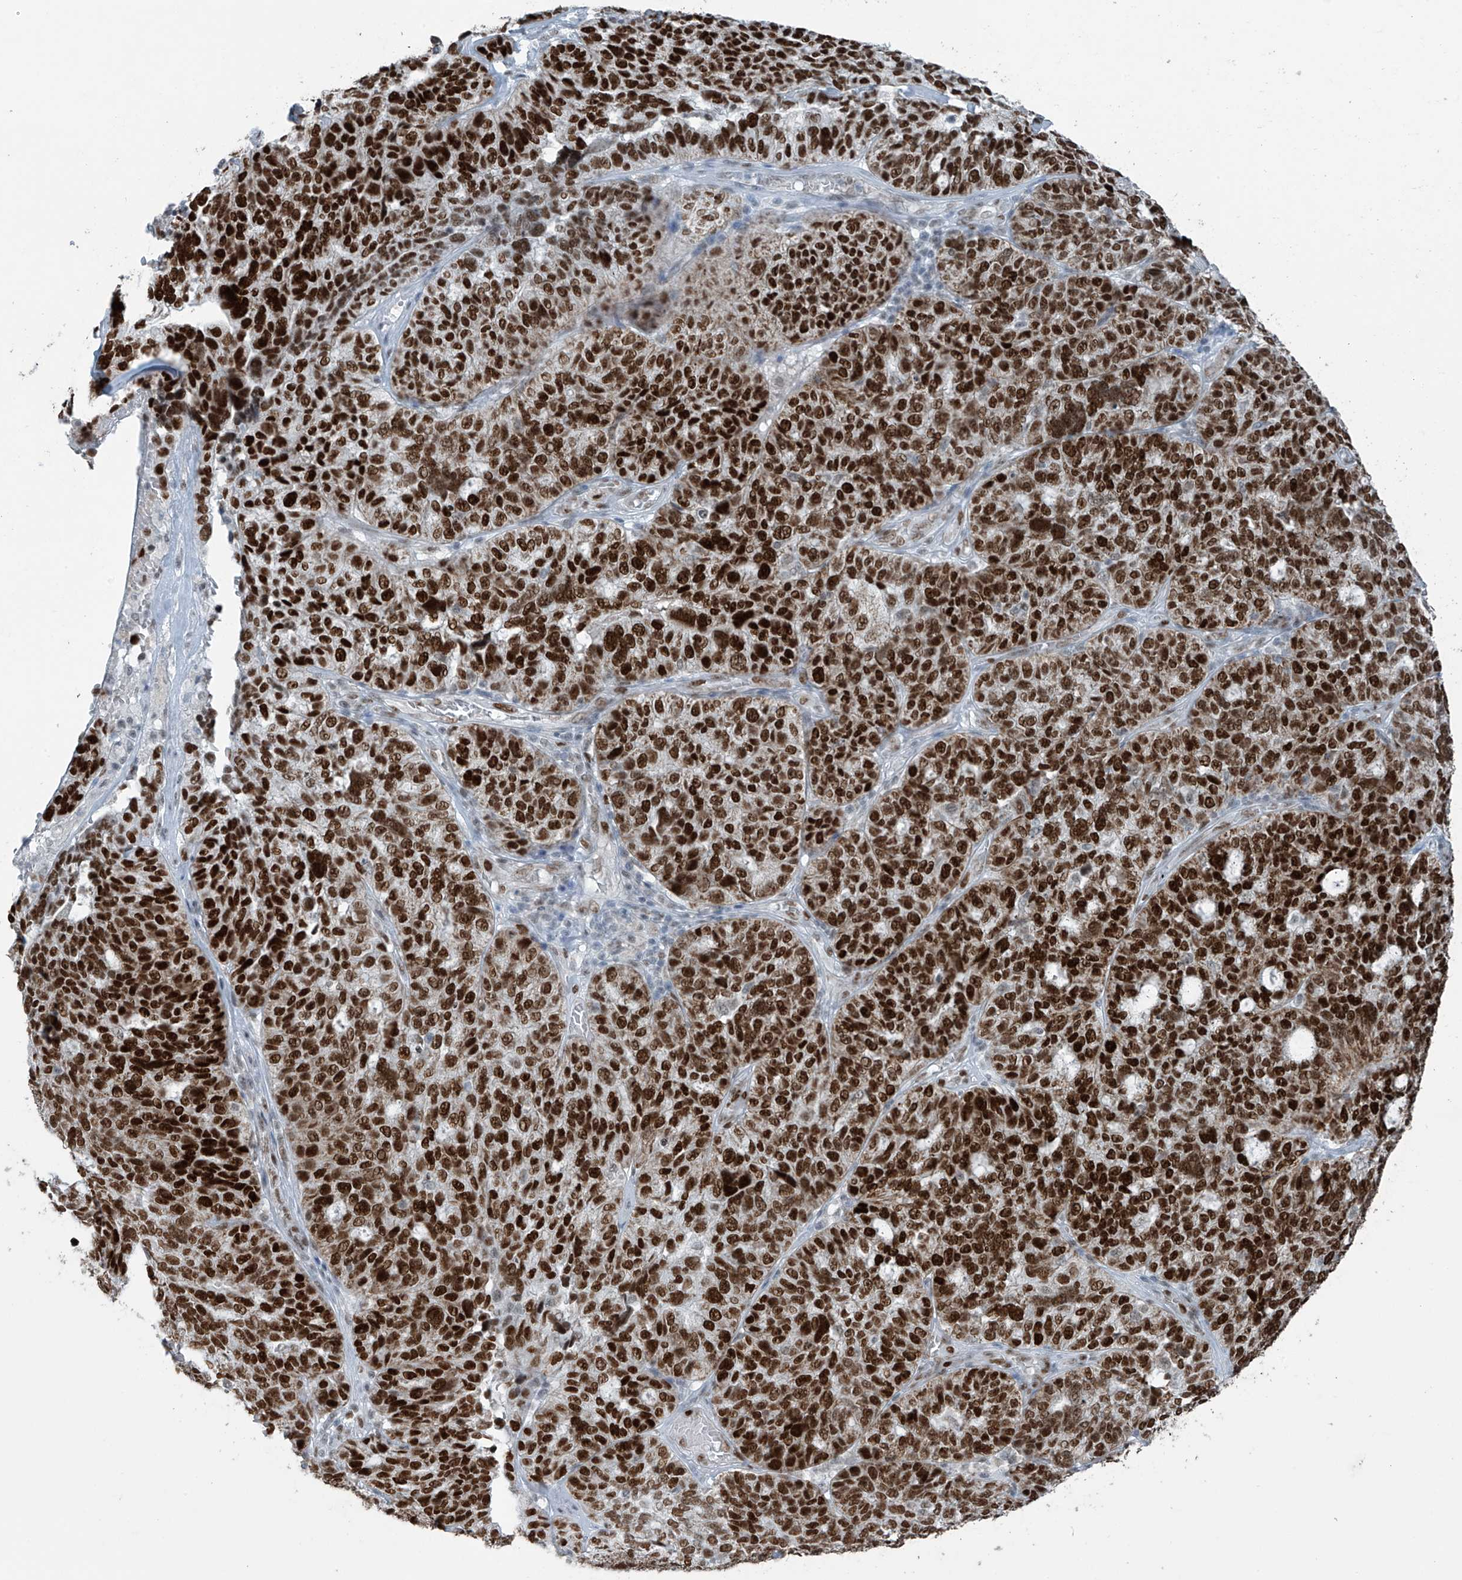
{"staining": {"intensity": "strong", "quantity": ">75%", "location": "nuclear"}, "tissue": "ovarian cancer", "cell_type": "Tumor cells", "image_type": "cancer", "snomed": [{"axis": "morphology", "description": "Cystadenocarcinoma, serous, NOS"}, {"axis": "topography", "description": "Ovary"}], "caption": "Ovarian serous cystadenocarcinoma stained with immunohistochemistry exhibits strong nuclear positivity in about >75% of tumor cells.", "gene": "WRNIP1", "patient": {"sex": "female", "age": 59}}